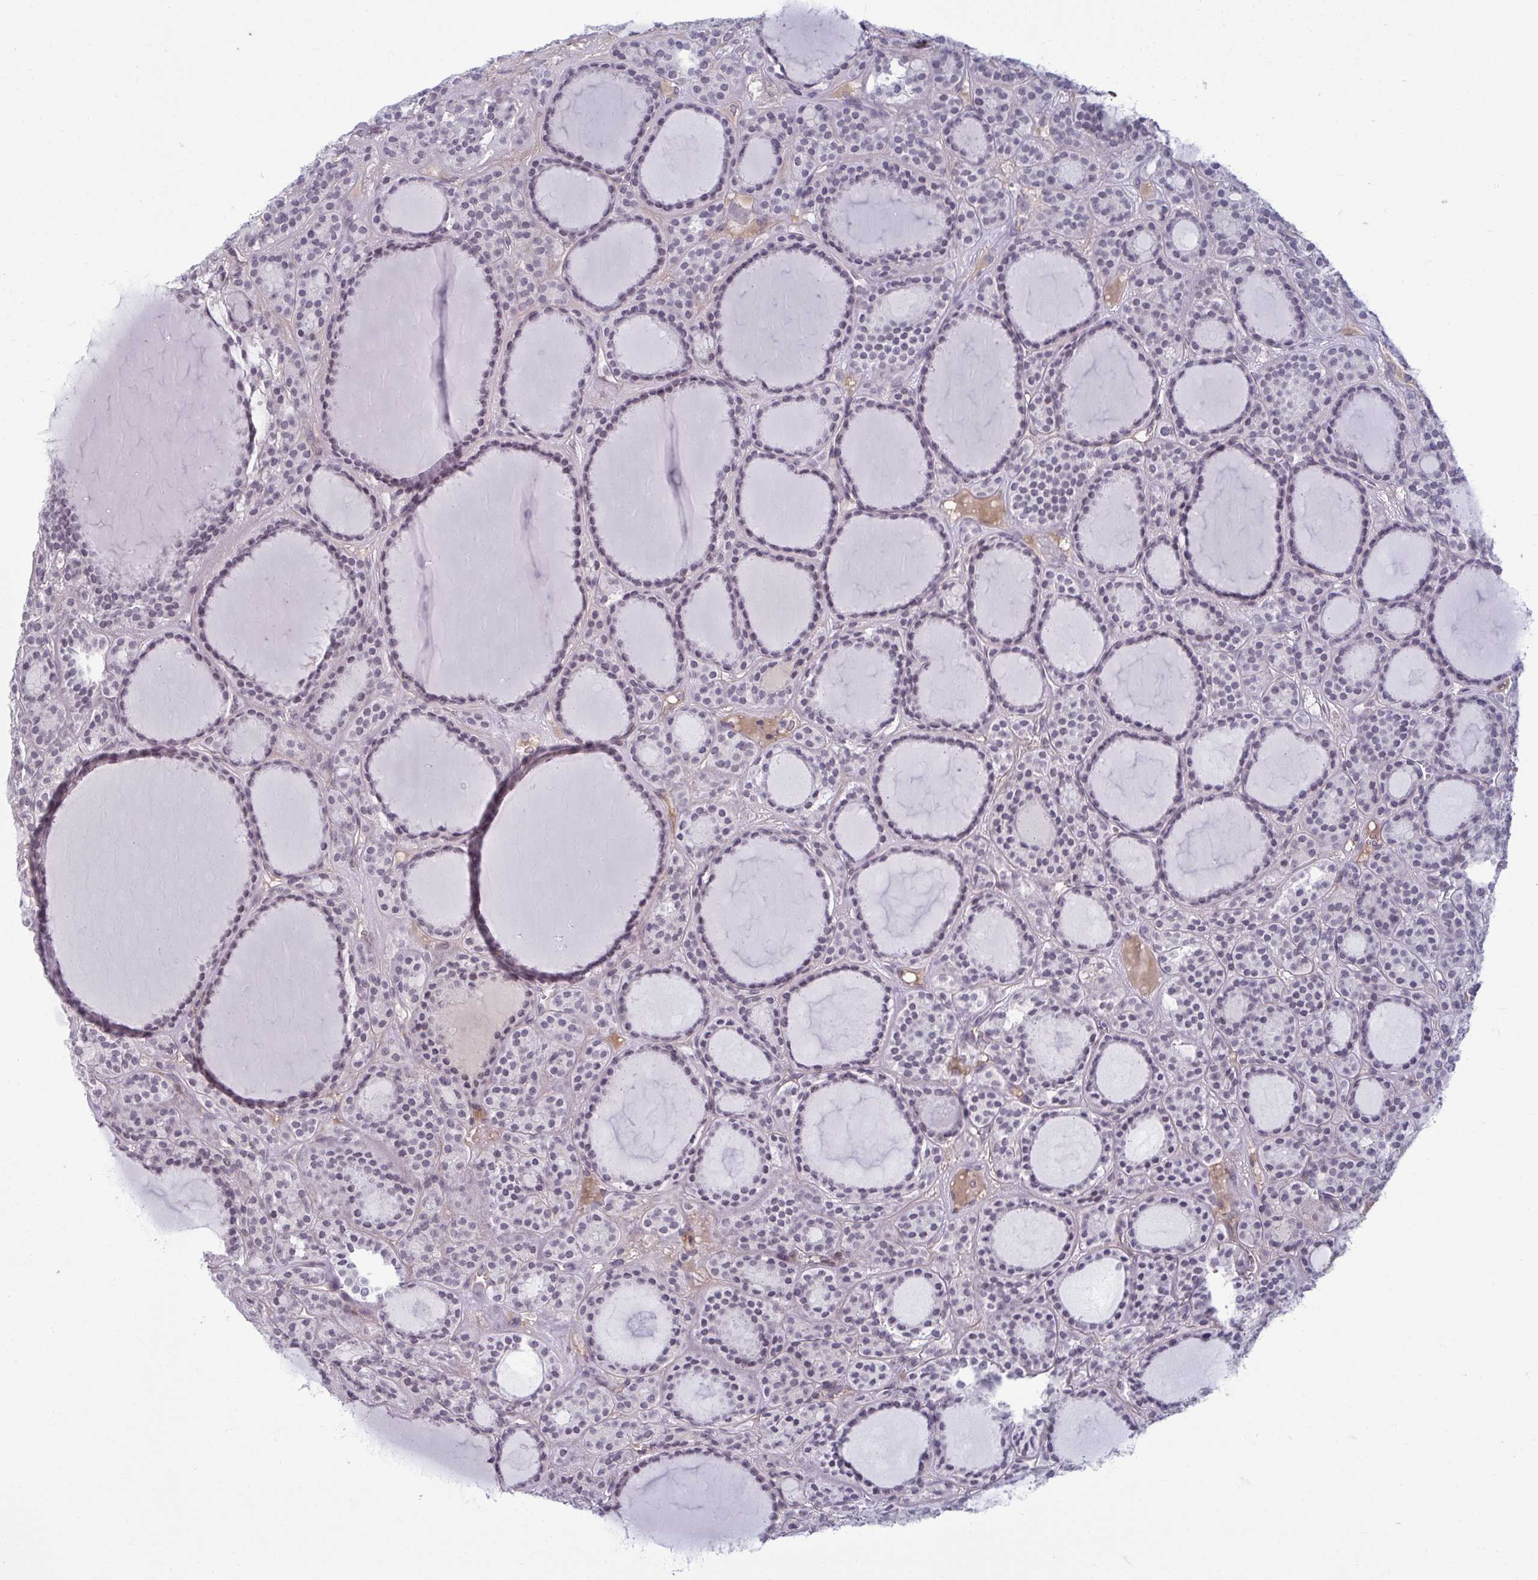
{"staining": {"intensity": "negative", "quantity": "none", "location": "none"}, "tissue": "thyroid cancer", "cell_type": "Tumor cells", "image_type": "cancer", "snomed": [{"axis": "morphology", "description": "Follicular adenoma carcinoma, NOS"}, {"axis": "topography", "description": "Thyroid gland"}], "caption": "The photomicrograph reveals no staining of tumor cells in follicular adenoma carcinoma (thyroid).", "gene": "RNASEH1", "patient": {"sex": "female", "age": 63}}